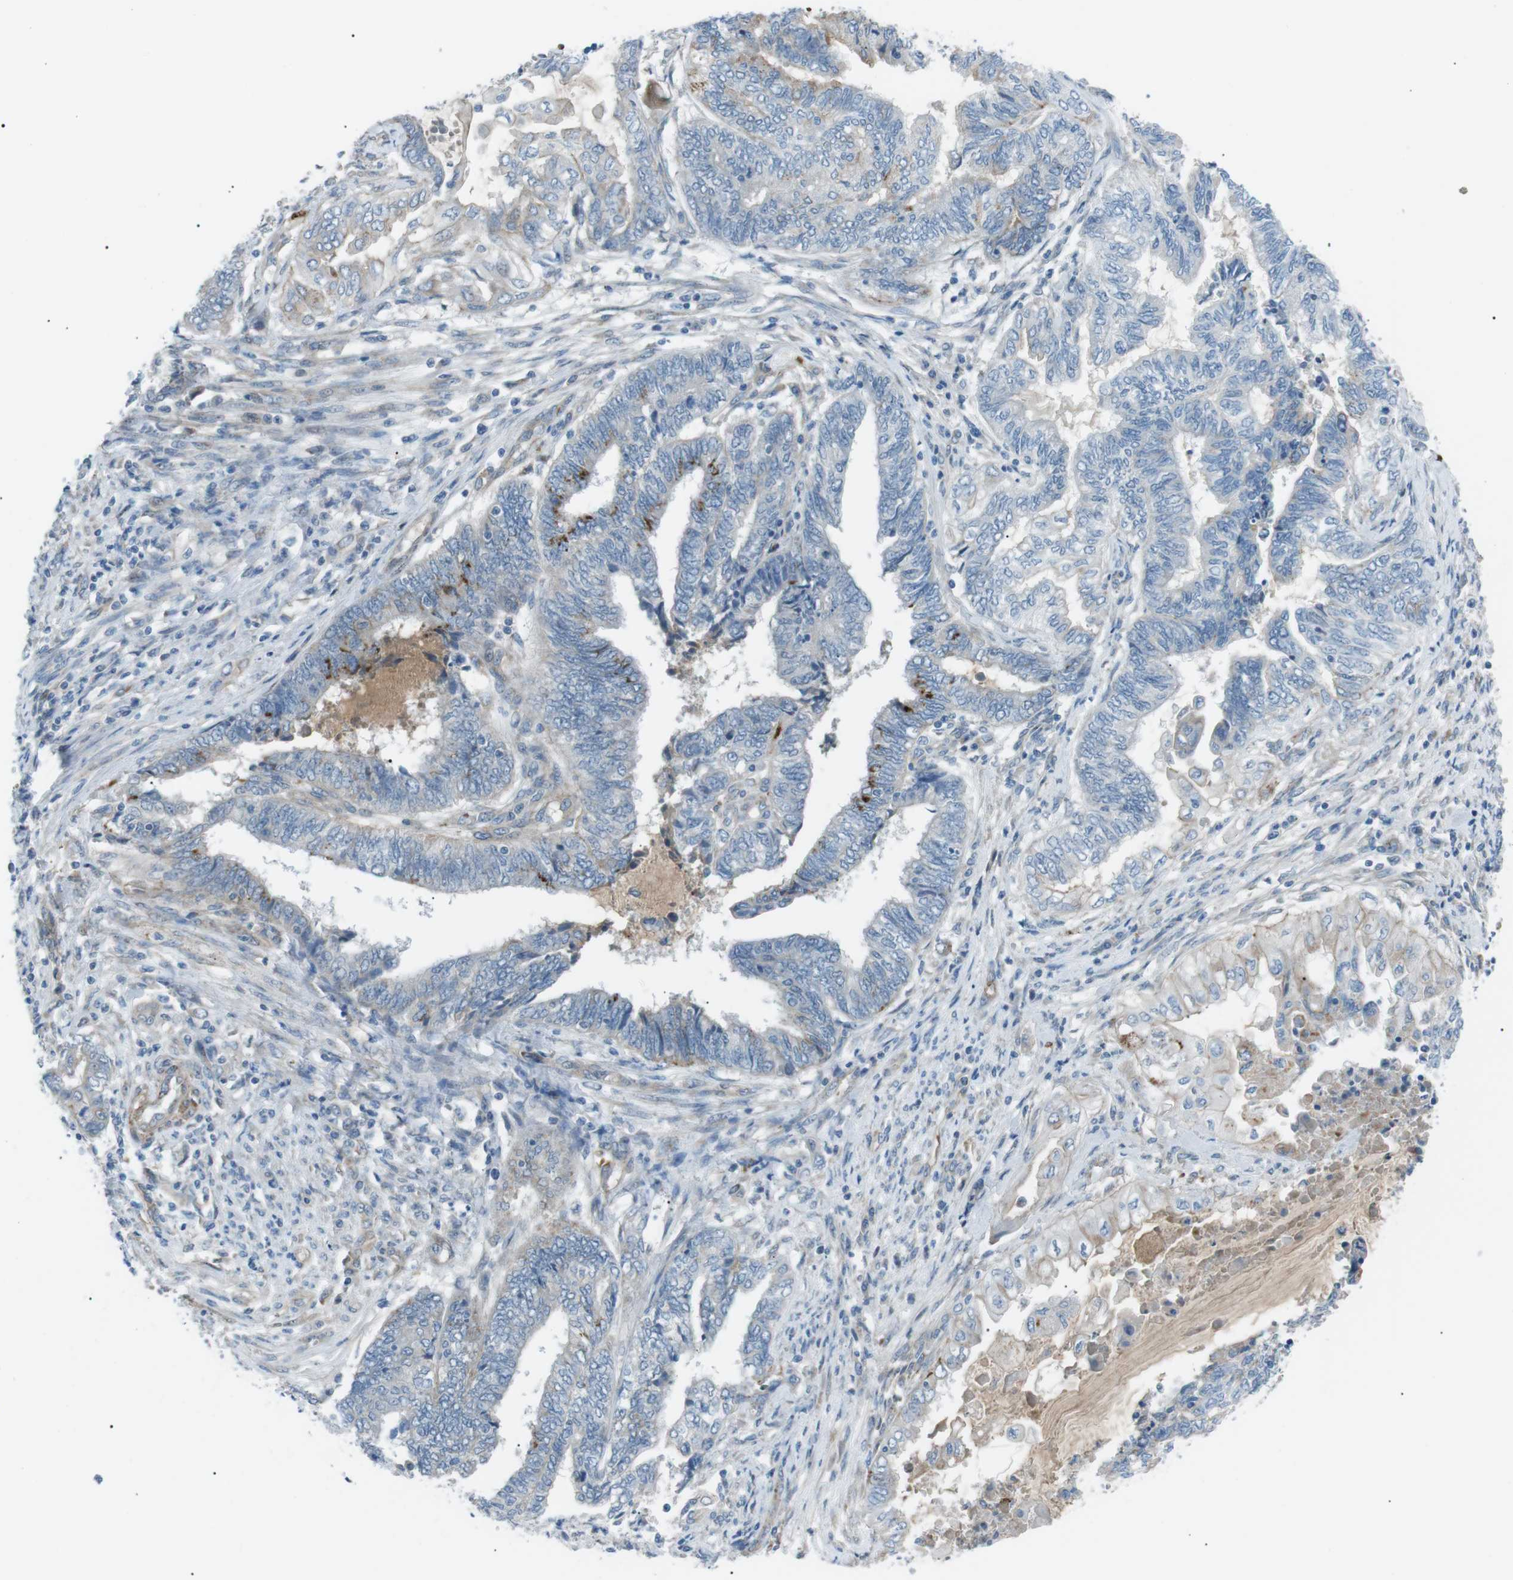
{"staining": {"intensity": "negative", "quantity": "none", "location": "none"}, "tissue": "endometrial cancer", "cell_type": "Tumor cells", "image_type": "cancer", "snomed": [{"axis": "morphology", "description": "Adenocarcinoma, NOS"}, {"axis": "topography", "description": "Uterus"}, {"axis": "topography", "description": "Endometrium"}], "caption": "This is an IHC micrograph of human endometrial cancer (adenocarcinoma). There is no positivity in tumor cells.", "gene": "B4GALNT2", "patient": {"sex": "female", "age": 70}}